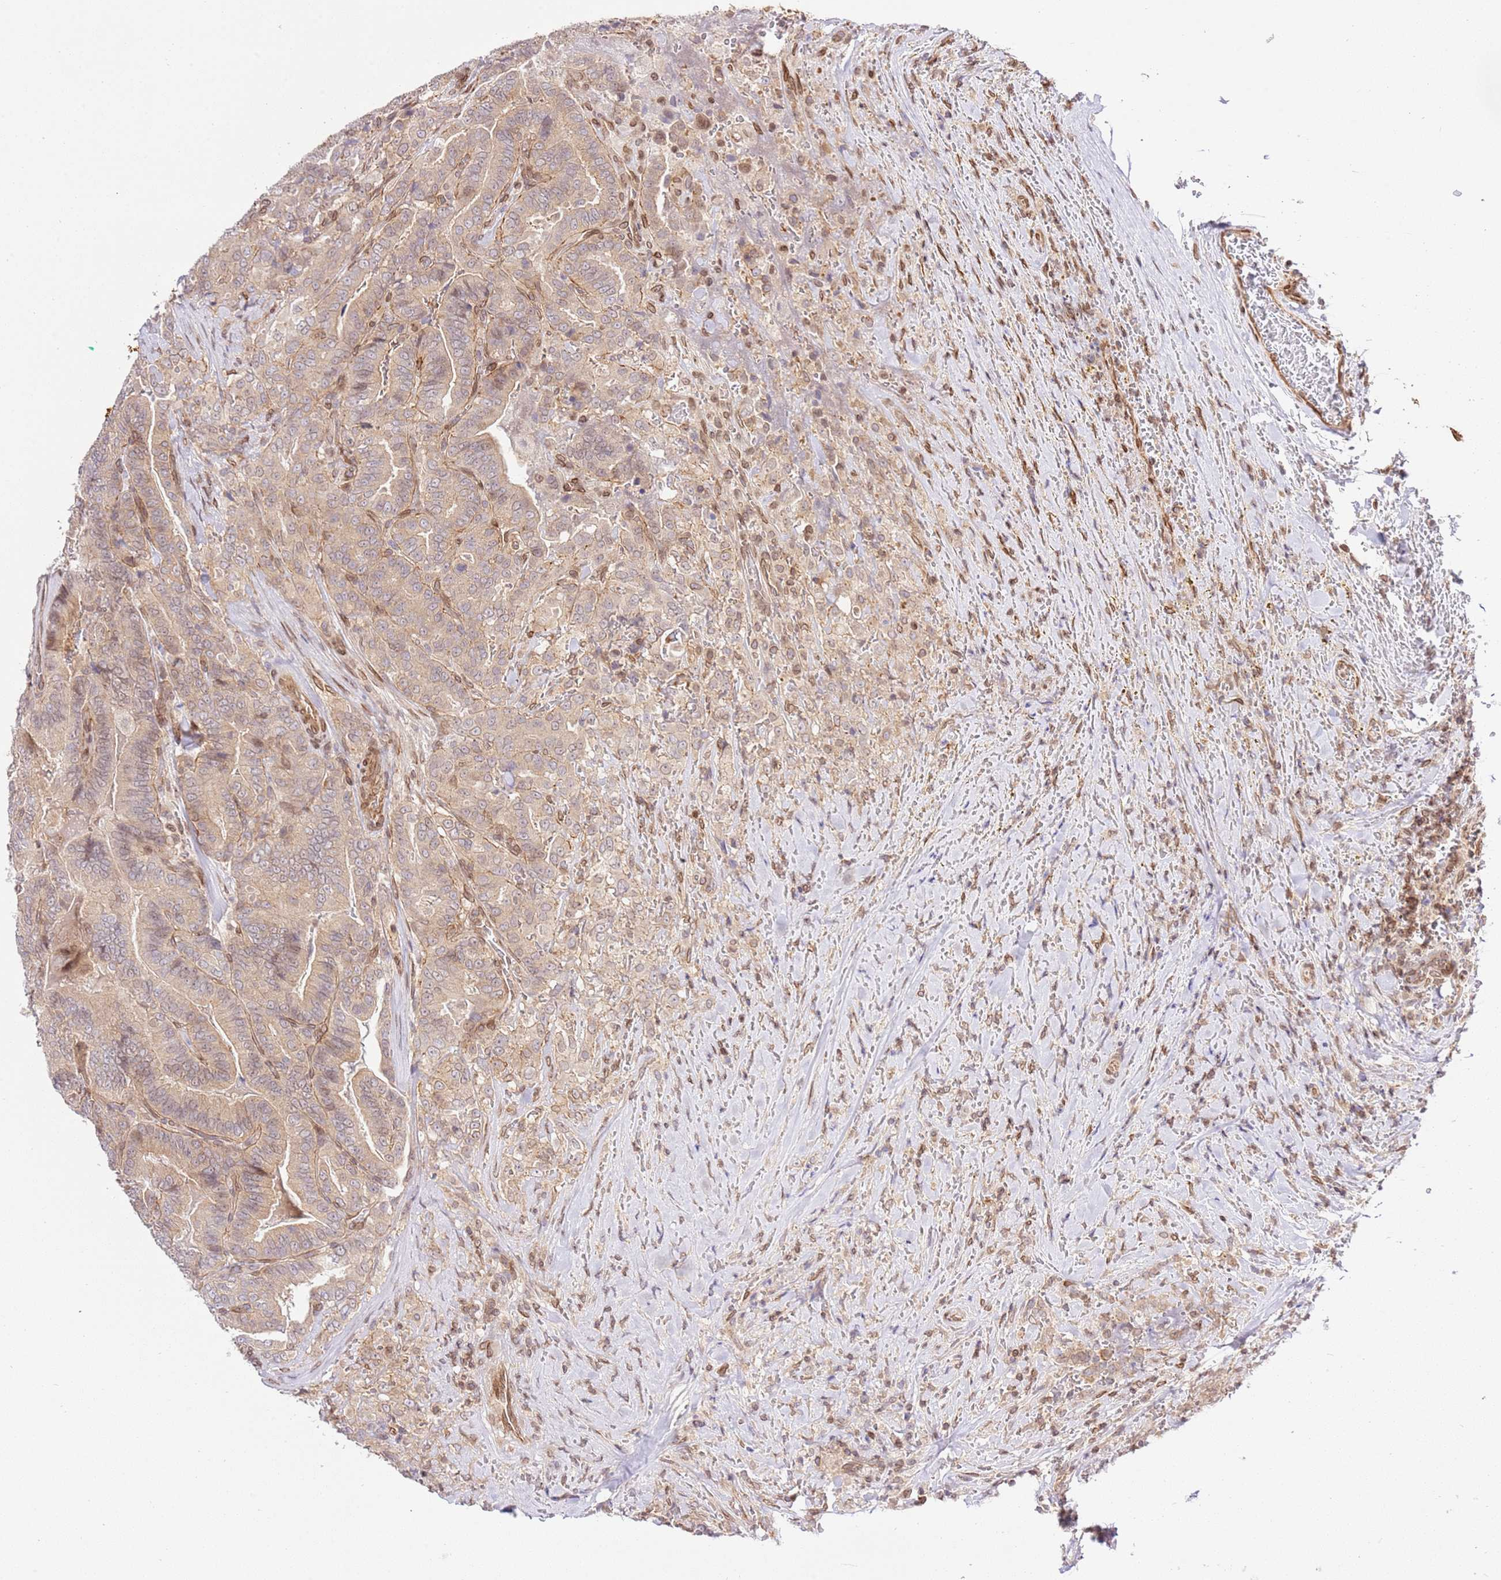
{"staining": {"intensity": "weak", "quantity": "25%-75%", "location": "cytoplasmic/membranous,nuclear"}, "tissue": "thyroid cancer", "cell_type": "Tumor cells", "image_type": "cancer", "snomed": [{"axis": "morphology", "description": "Papillary adenocarcinoma, NOS"}, {"axis": "topography", "description": "Thyroid gland"}], "caption": "Brown immunohistochemical staining in thyroid cancer (papillary adenocarcinoma) shows weak cytoplasmic/membranous and nuclear staining in approximately 25%-75% of tumor cells.", "gene": "TRIM37", "patient": {"sex": "male", "age": 61}}